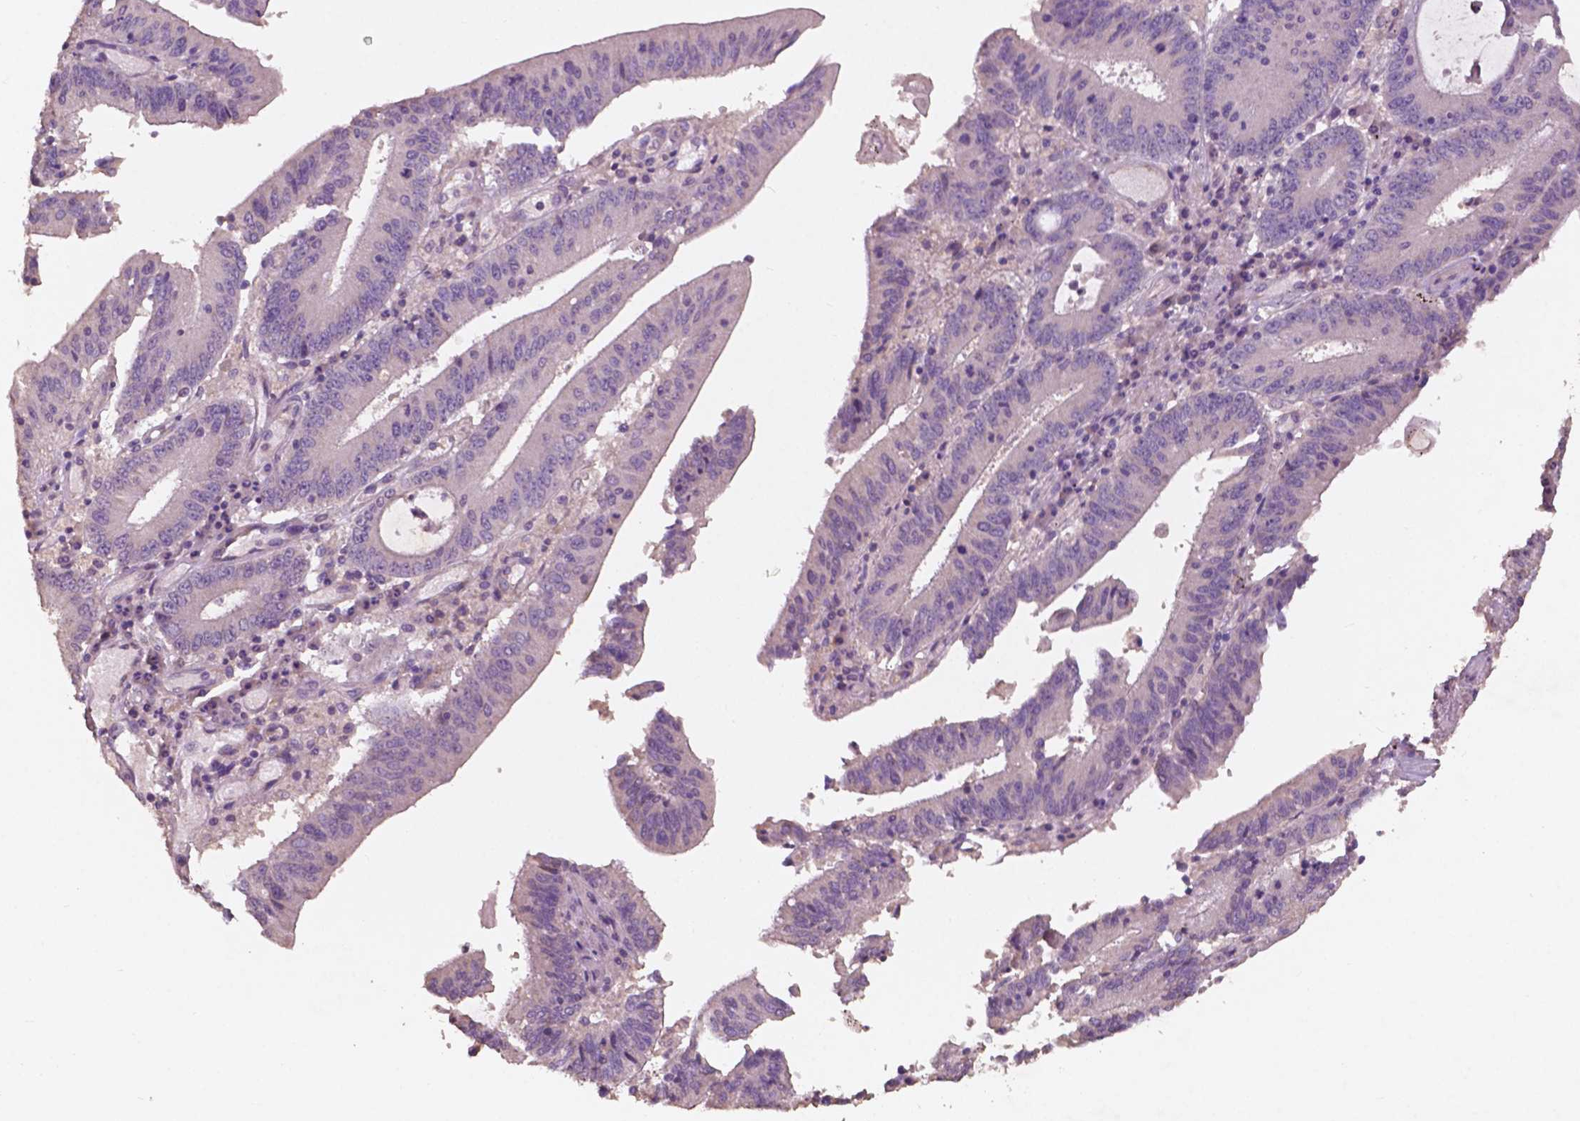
{"staining": {"intensity": "negative", "quantity": "none", "location": "none"}, "tissue": "stomach cancer", "cell_type": "Tumor cells", "image_type": "cancer", "snomed": [{"axis": "morphology", "description": "Adenocarcinoma, NOS"}, {"axis": "topography", "description": "Stomach, upper"}], "caption": "IHC image of human stomach cancer (adenocarcinoma) stained for a protein (brown), which exhibits no staining in tumor cells. The staining was performed using DAB to visualize the protein expression in brown, while the nuclei were stained in blue with hematoxylin (Magnification: 20x).", "gene": "CHPT1", "patient": {"sex": "male", "age": 68}}